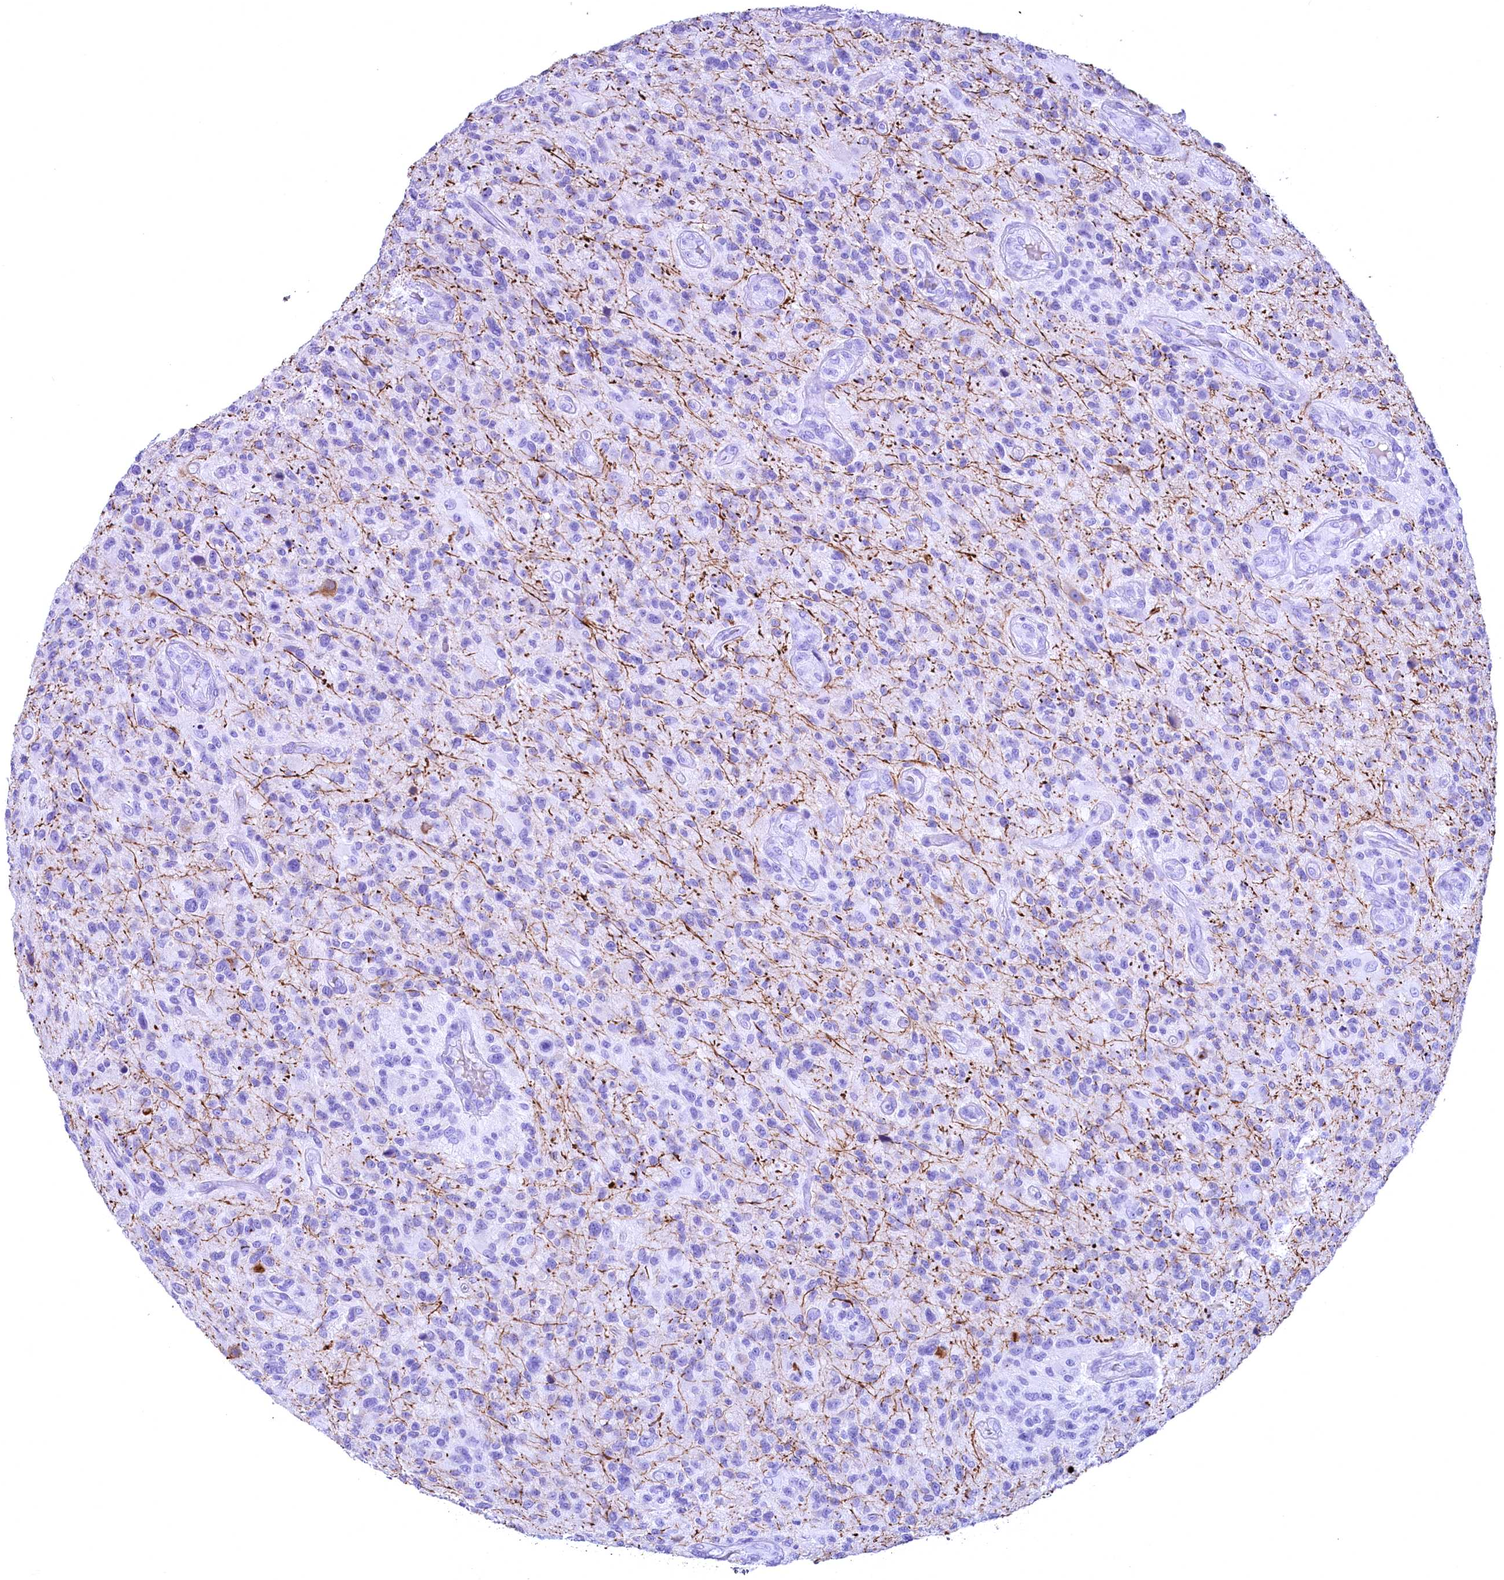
{"staining": {"intensity": "negative", "quantity": "none", "location": "none"}, "tissue": "glioma", "cell_type": "Tumor cells", "image_type": "cancer", "snomed": [{"axis": "morphology", "description": "Glioma, malignant, High grade"}, {"axis": "topography", "description": "Brain"}], "caption": "Immunohistochemistry (IHC) photomicrograph of malignant glioma (high-grade) stained for a protein (brown), which displays no expression in tumor cells.", "gene": "SKIDA1", "patient": {"sex": "male", "age": 47}}